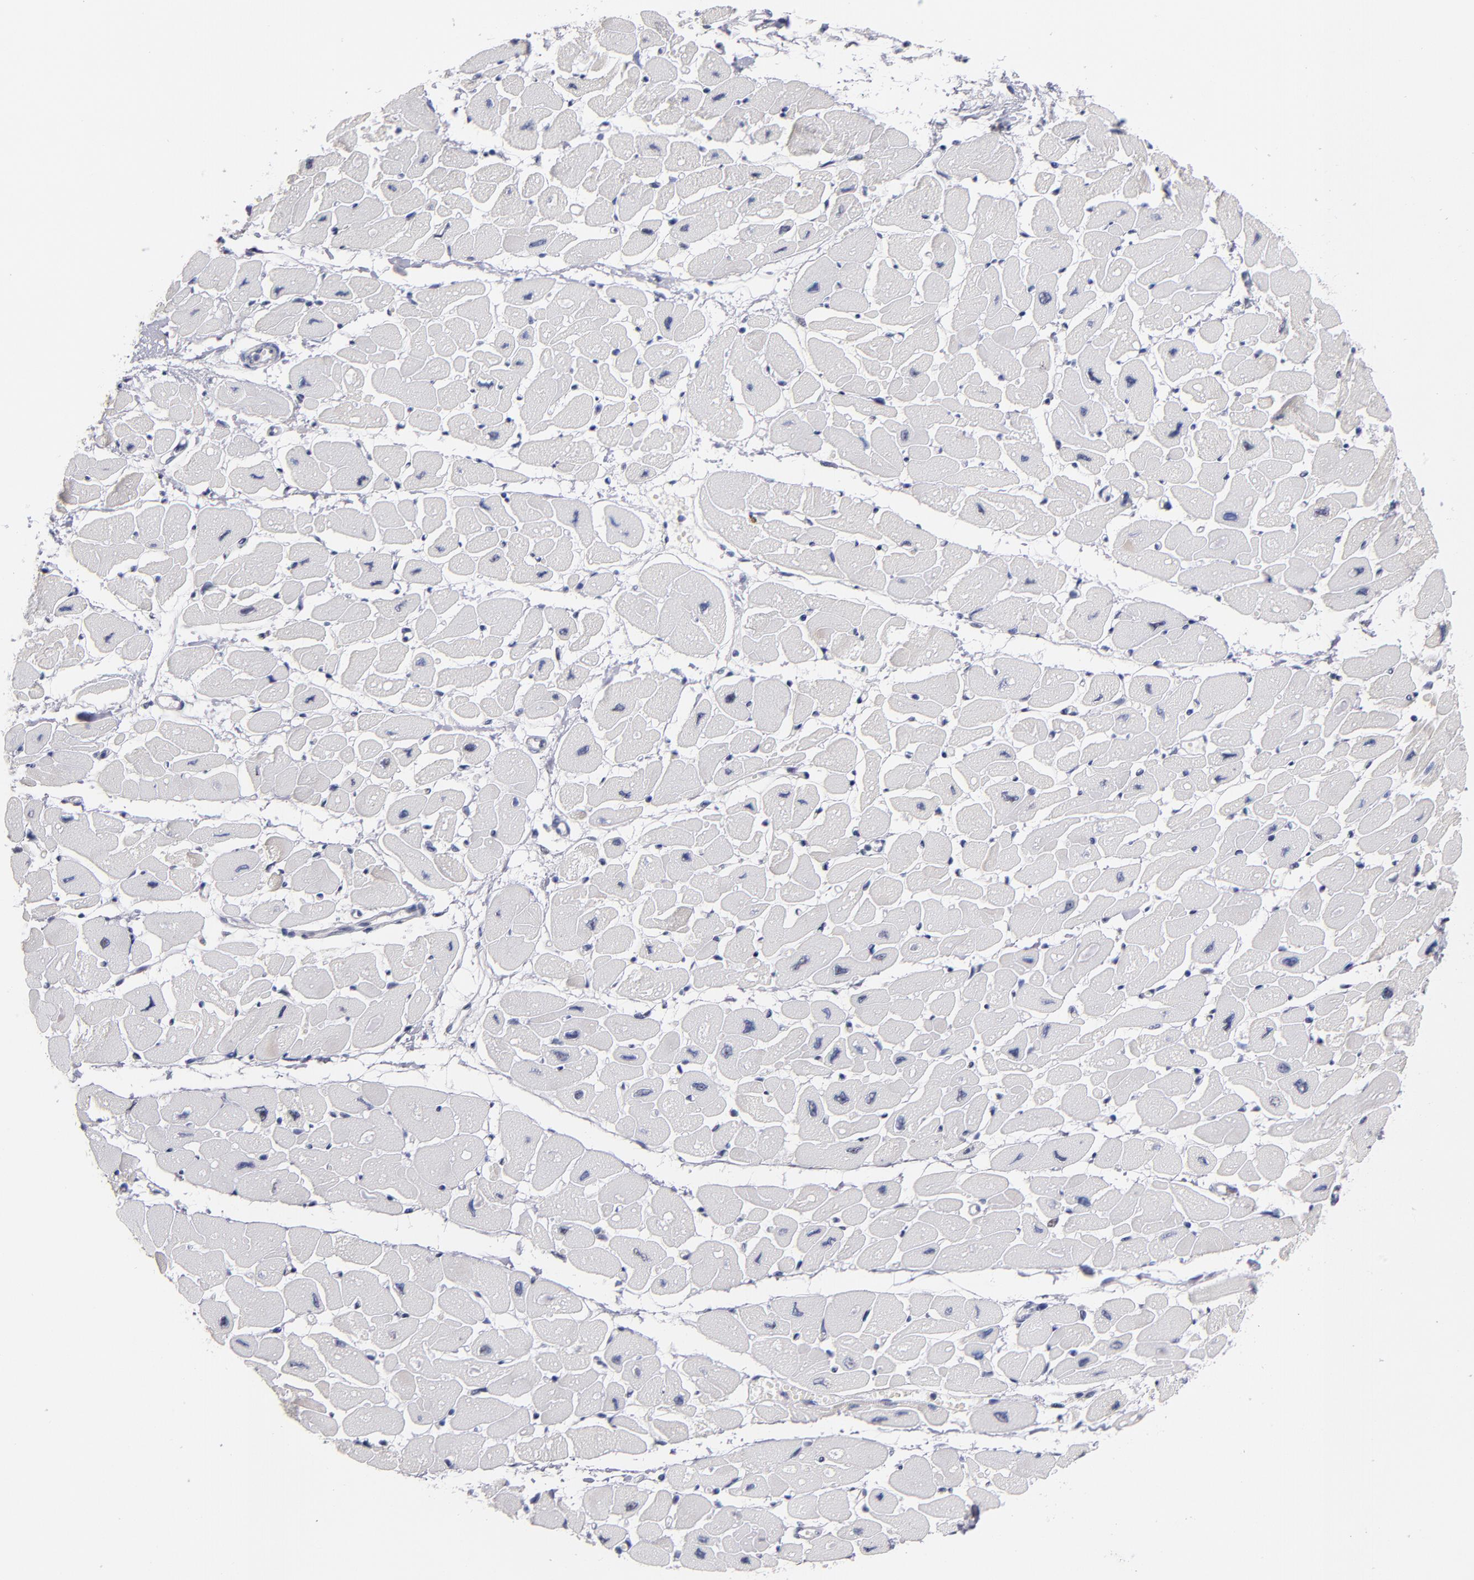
{"staining": {"intensity": "moderate", "quantity": "<25%", "location": "nuclear"}, "tissue": "heart muscle", "cell_type": "Cardiomyocytes", "image_type": "normal", "snomed": [{"axis": "morphology", "description": "Normal tissue, NOS"}, {"axis": "topography", "description": "Heart"}], "caption": "Protein positivity by IHC shows moderate nuclear positivity in approximately <25% of cardiomyocytes in normal heart muscle. (Brightfield microscopy of DAB IHC at high magnification).", "gene": "RAF1", "patient": {"sex": "female", "age": 54}}